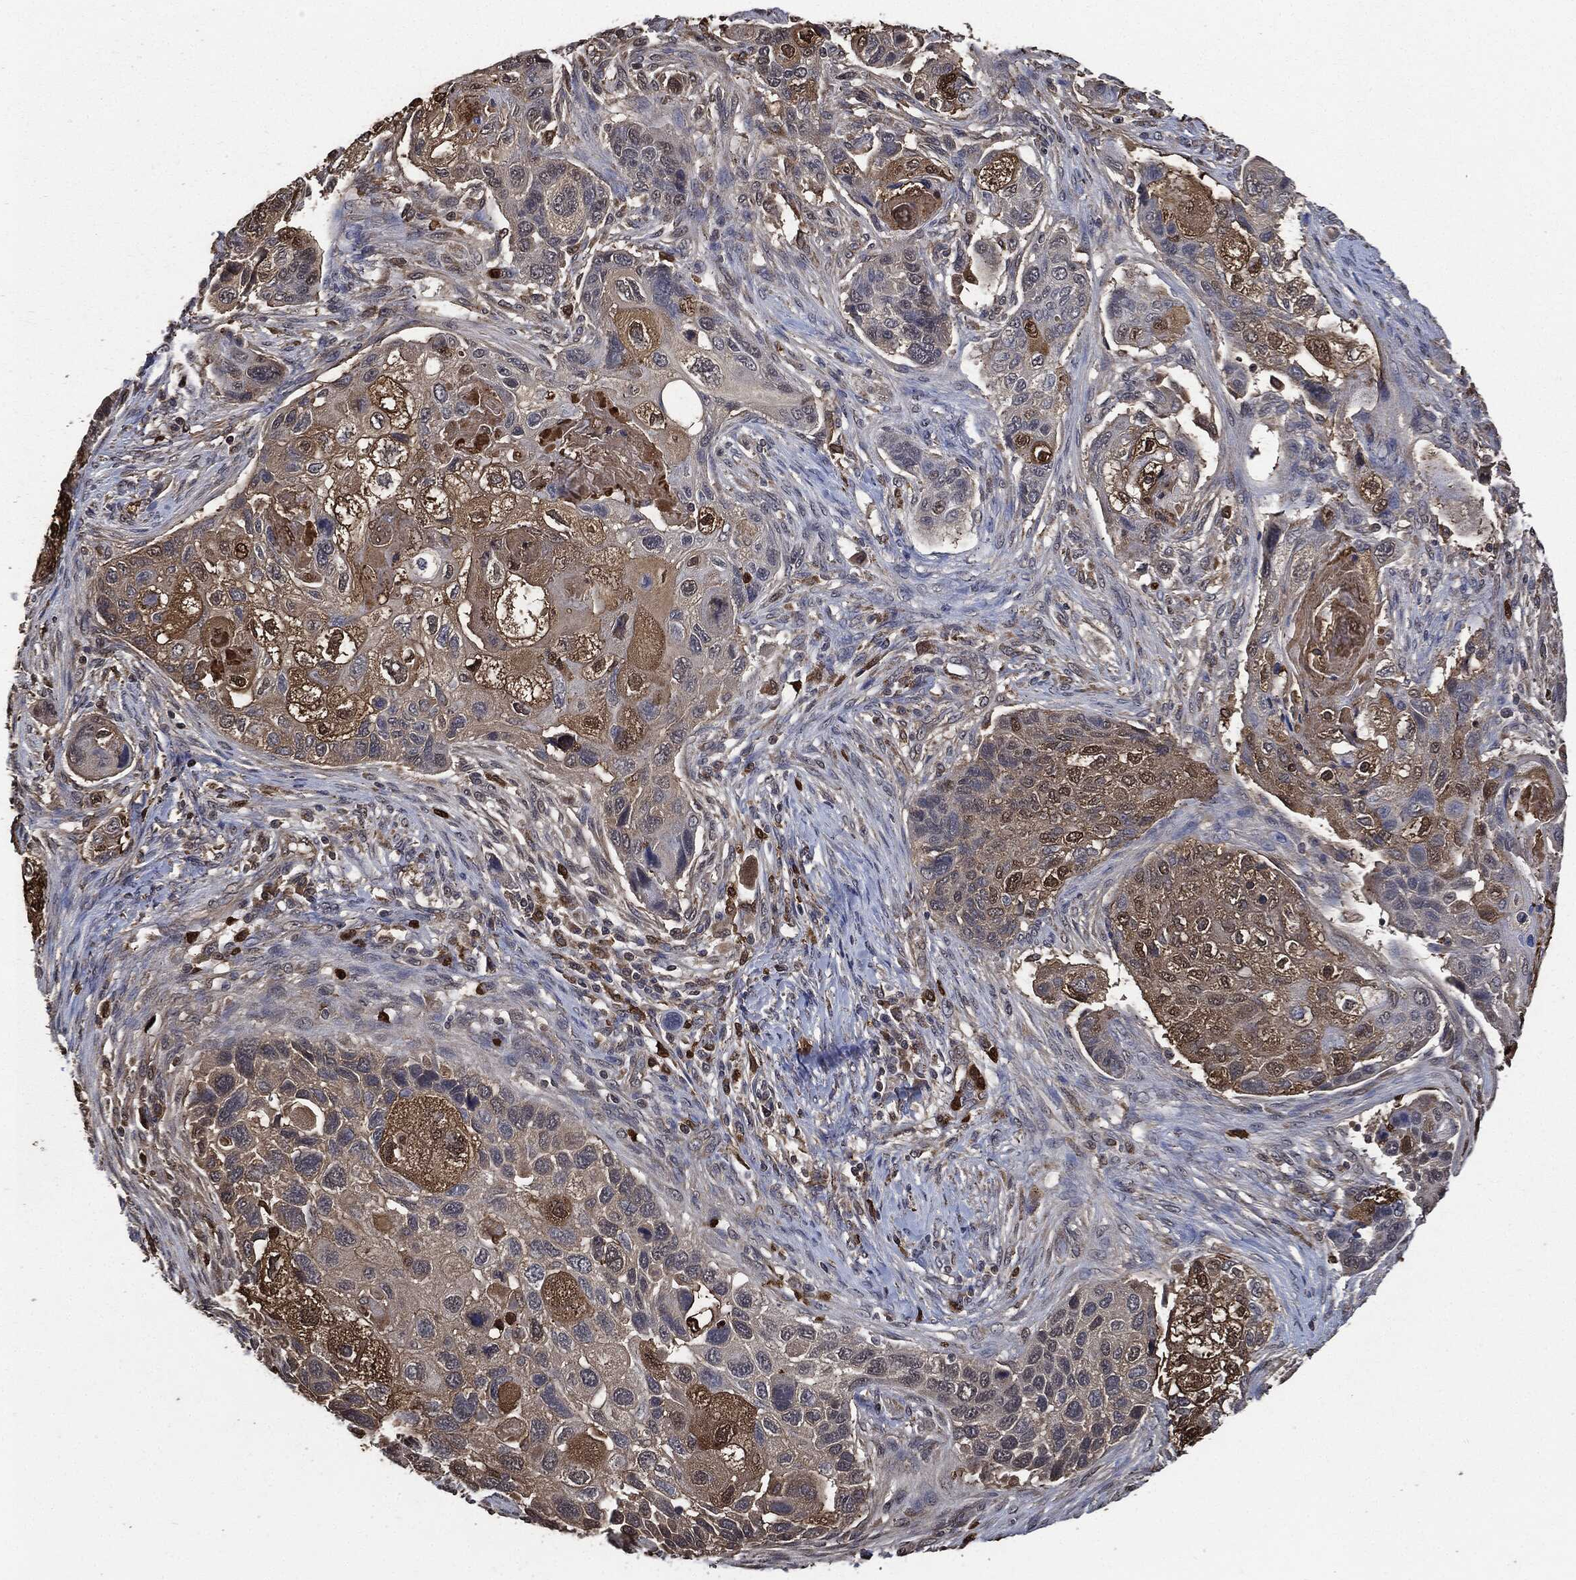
{"staining": {"intensity": "weak", "quantity": "25%-75%", "location": "cytoplasmic/membranous"}, "tissue": "lung cancer", "cell_type": "Tumor cells", "image_type": "cancer", "snomed": [{"axis": "morphology", "description": "Normal tissue, NOS"}, {"axis": "morphology", "description": "Squamous cell carcinoma, NOS"}, {"axis": "topography", "description": "Bronchus"}, {"axis": "topography", "description": "Lung"}], "caption": "Immunohistochemical staining of human lung squamous cell carcinoma exhibits weak cytoplasmic/membranous protein expression in about 25%-75% of tumor cells. The staining is performed using DAB (3,3'-diaminobenzidine) brown chromogen to label protein expression. The nuclei are counter-stained blue using hematoxylin.", "gene": "S100A9", "patient": {"sex": "male", "age": 69}}